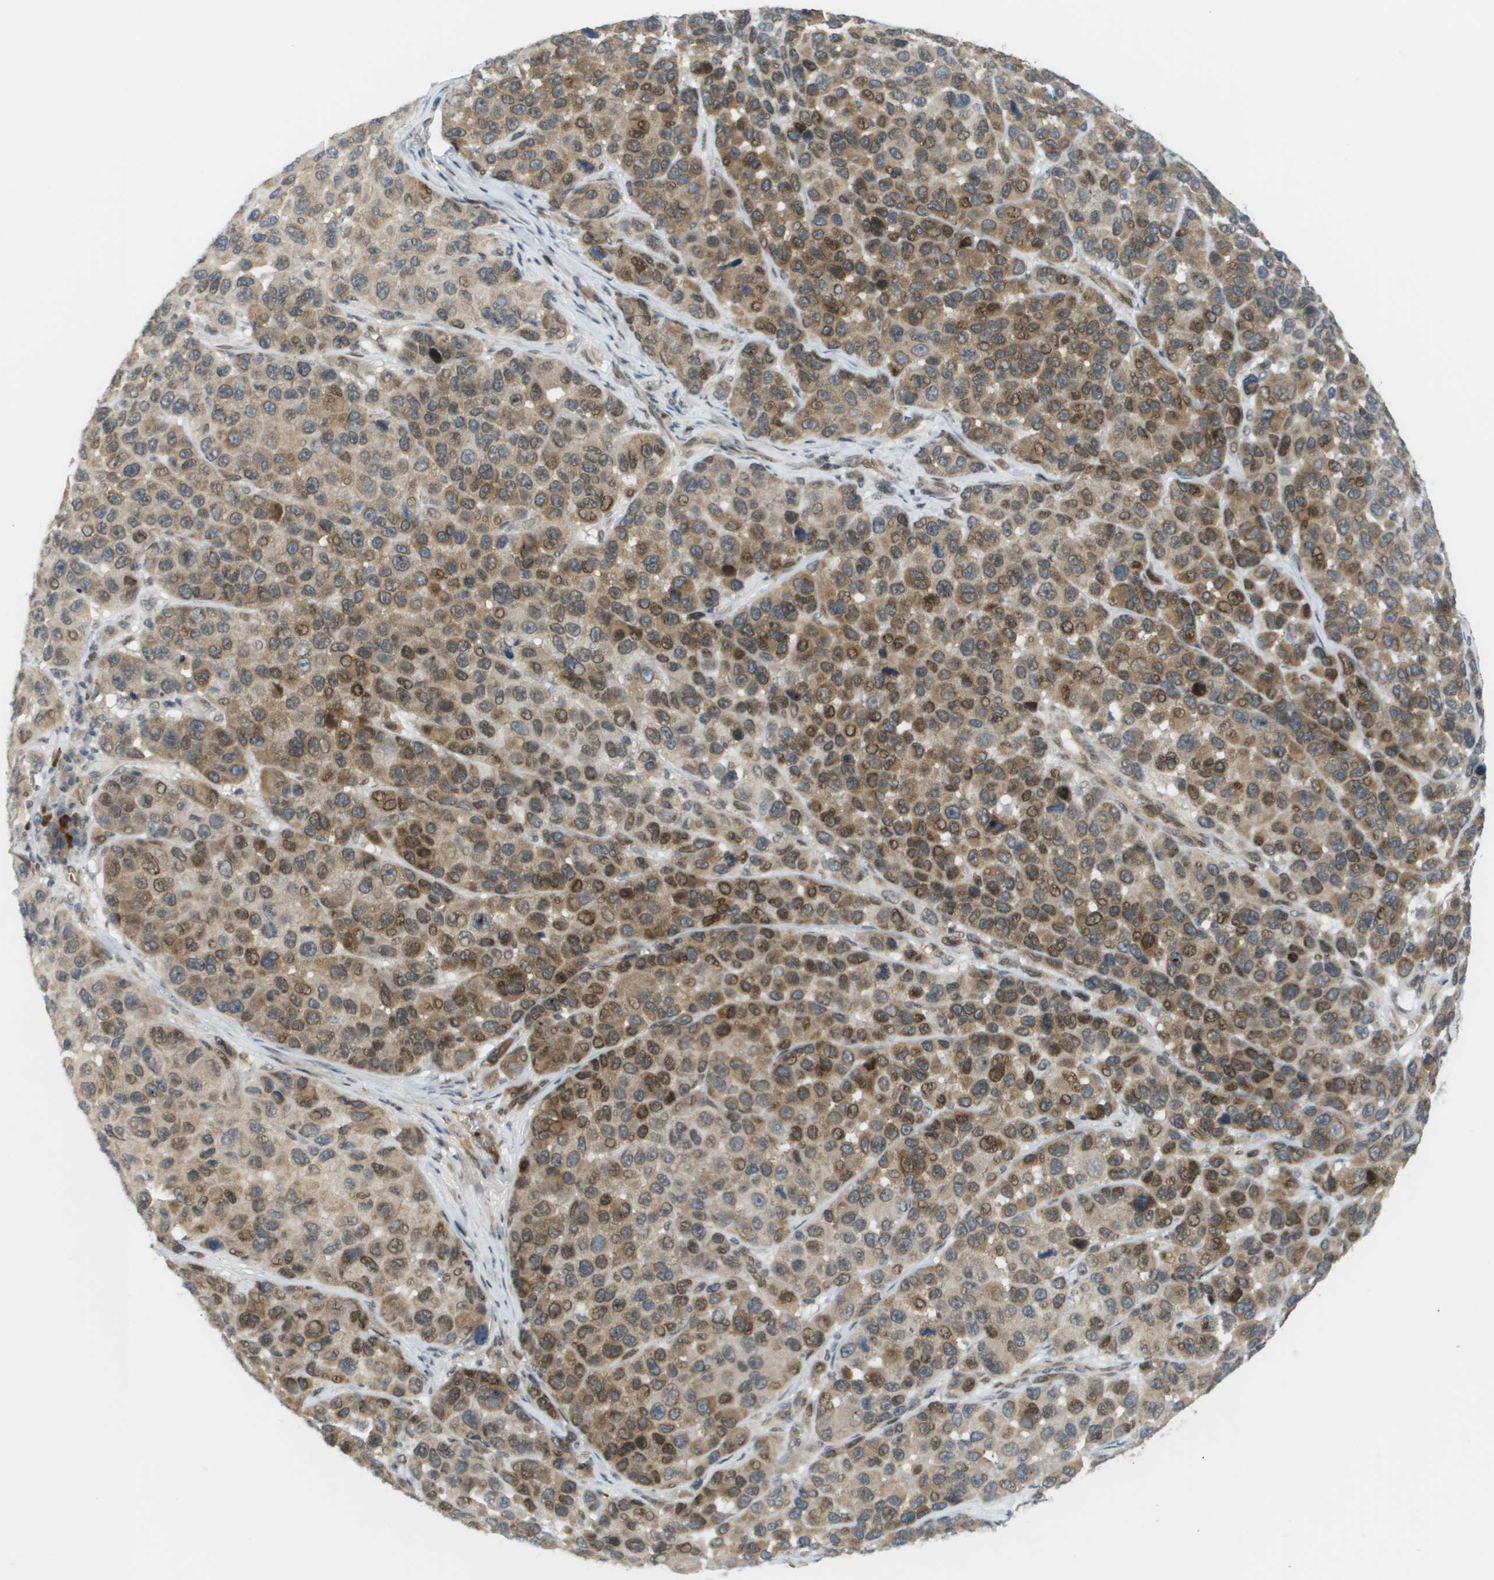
{"staining": {"intensity": "moderate", "quantity": ">75%", "location": "cytoplasmic/membranous,nuclear"}, "tissue": "melanoma", "cell_type": "Tumor cells", "image_type": "cancer", "snomed": [{"axis": "morphology", "description": "Malignant melanoma, NOS"}, {"axis": "topography", "description": "Skin"}], "caption": "Malignant melanoma stained with DAB (3,3'-diaminobenzidine) immunohistochemistry displays medium levels of moderate cytoplasmic/membranous and nuclear positivity in approximately >75% of tumor cells.", "gene": "CACNB4", "patient": {"sex": "male", "age": 53}}